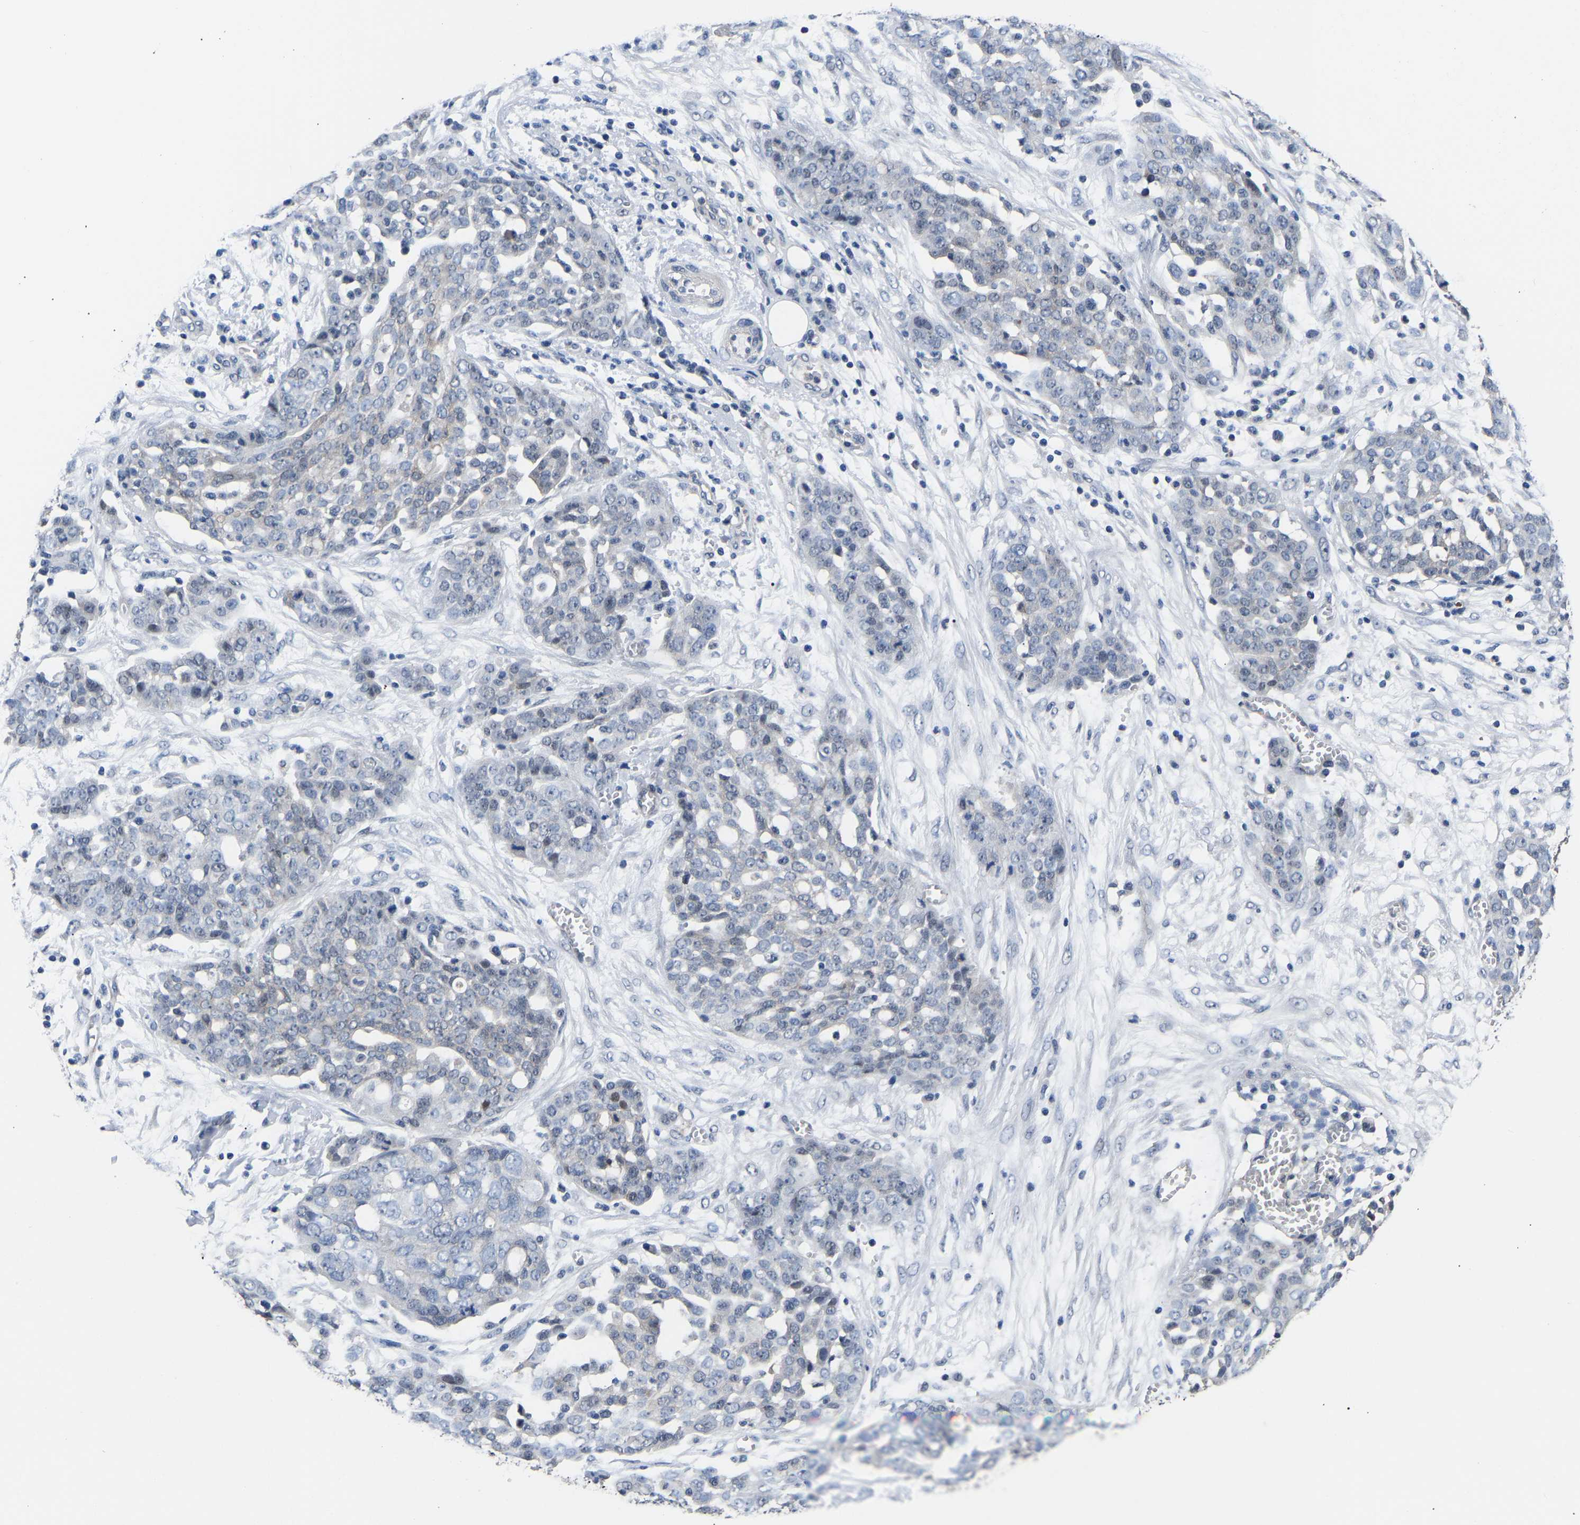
{"staining": {"intensity": "negative", "quantity": "none", "location": "none"}, "tissue": "ovarian cancer", "cell_type": "Tumor cells", "image_type": "cancer", "snomed": [{"axis": "morphology", "description": "Cystadenocarcinoma, serous, NOS"}, {"axis": "topography", "description": "Soft tissue"}, {"axis": "topography", "description": "Ovary"}], "caption": "A photomicrograph of serous cystadenocarcinoma (ovarian) stained for a protein displays no brown staining in tumor cells. (IHC, brightfield microscopy, high magnification).", "gene": "METTL16", "patient": {"sex": "female", "age": 57}}